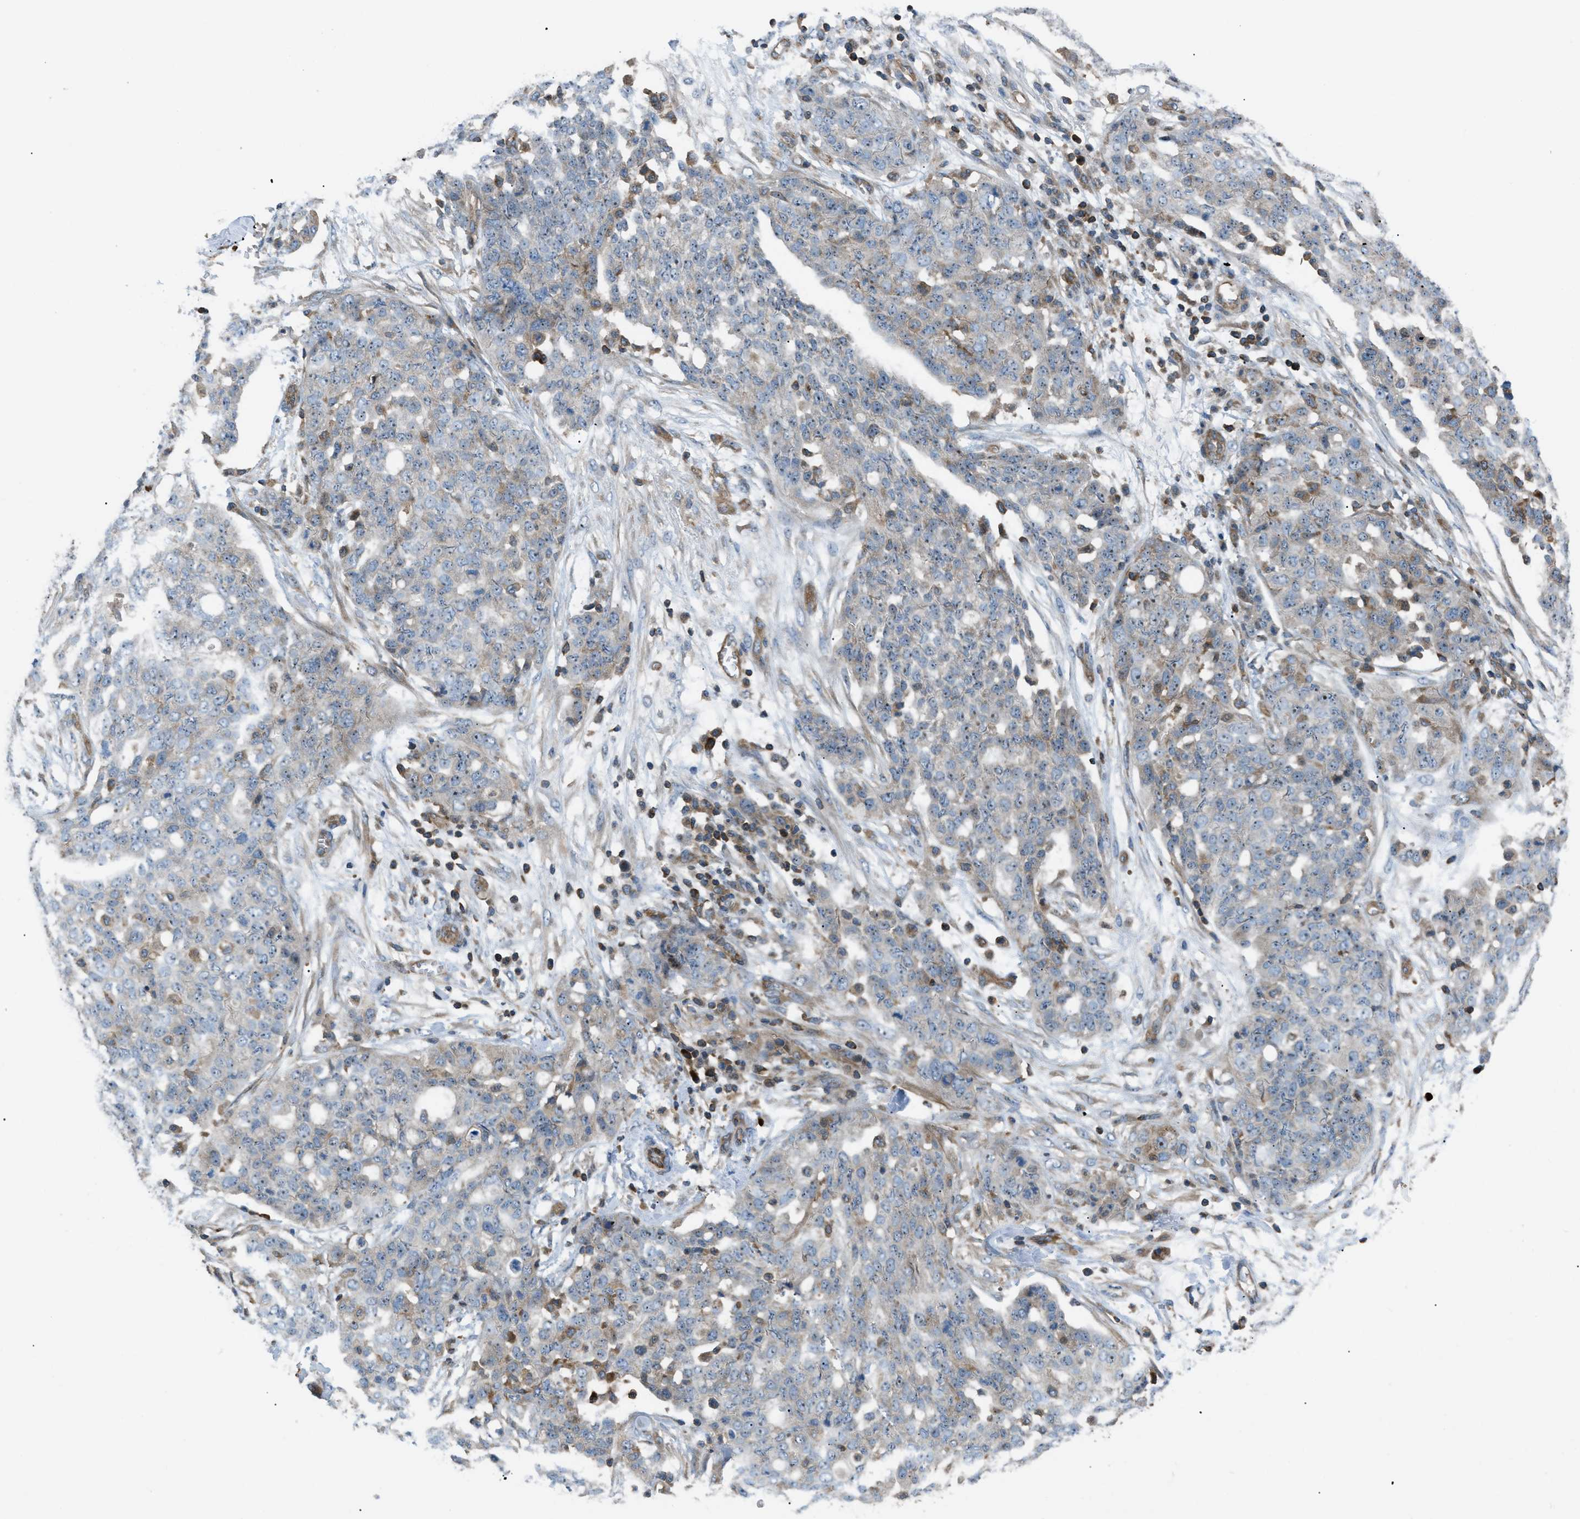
{"staining": {"intensity": "moderate", "quantity": "<25%", "location": "cytoplasmic/membranous"}, "tissue": "ovarian cancer", "cell_type": "Tumor cells", "image_type": "cancer", "snomed": [{"axis": "morphology", "description": "Cystadenocarcinoma, serous, NOS"}, {"axis": "topography", "description": "Soft tissue"}, {"axis": "topography", "description": "Ovary"}], "caption": "High-power microscopy captured an IHC histopathology image of ovarian cancer, revealing moderate cytoplasmic/membranous positivity in approximately <25% of tumor cells. The staining is performed using DAB (3,3'-diaminobenzidine) brown chromogen to label protein expression. The nuclei are counter-stained blue using hematoxylin.", "gene": "ATP2A3", "patient": {"sex": "female", "age": 57}}